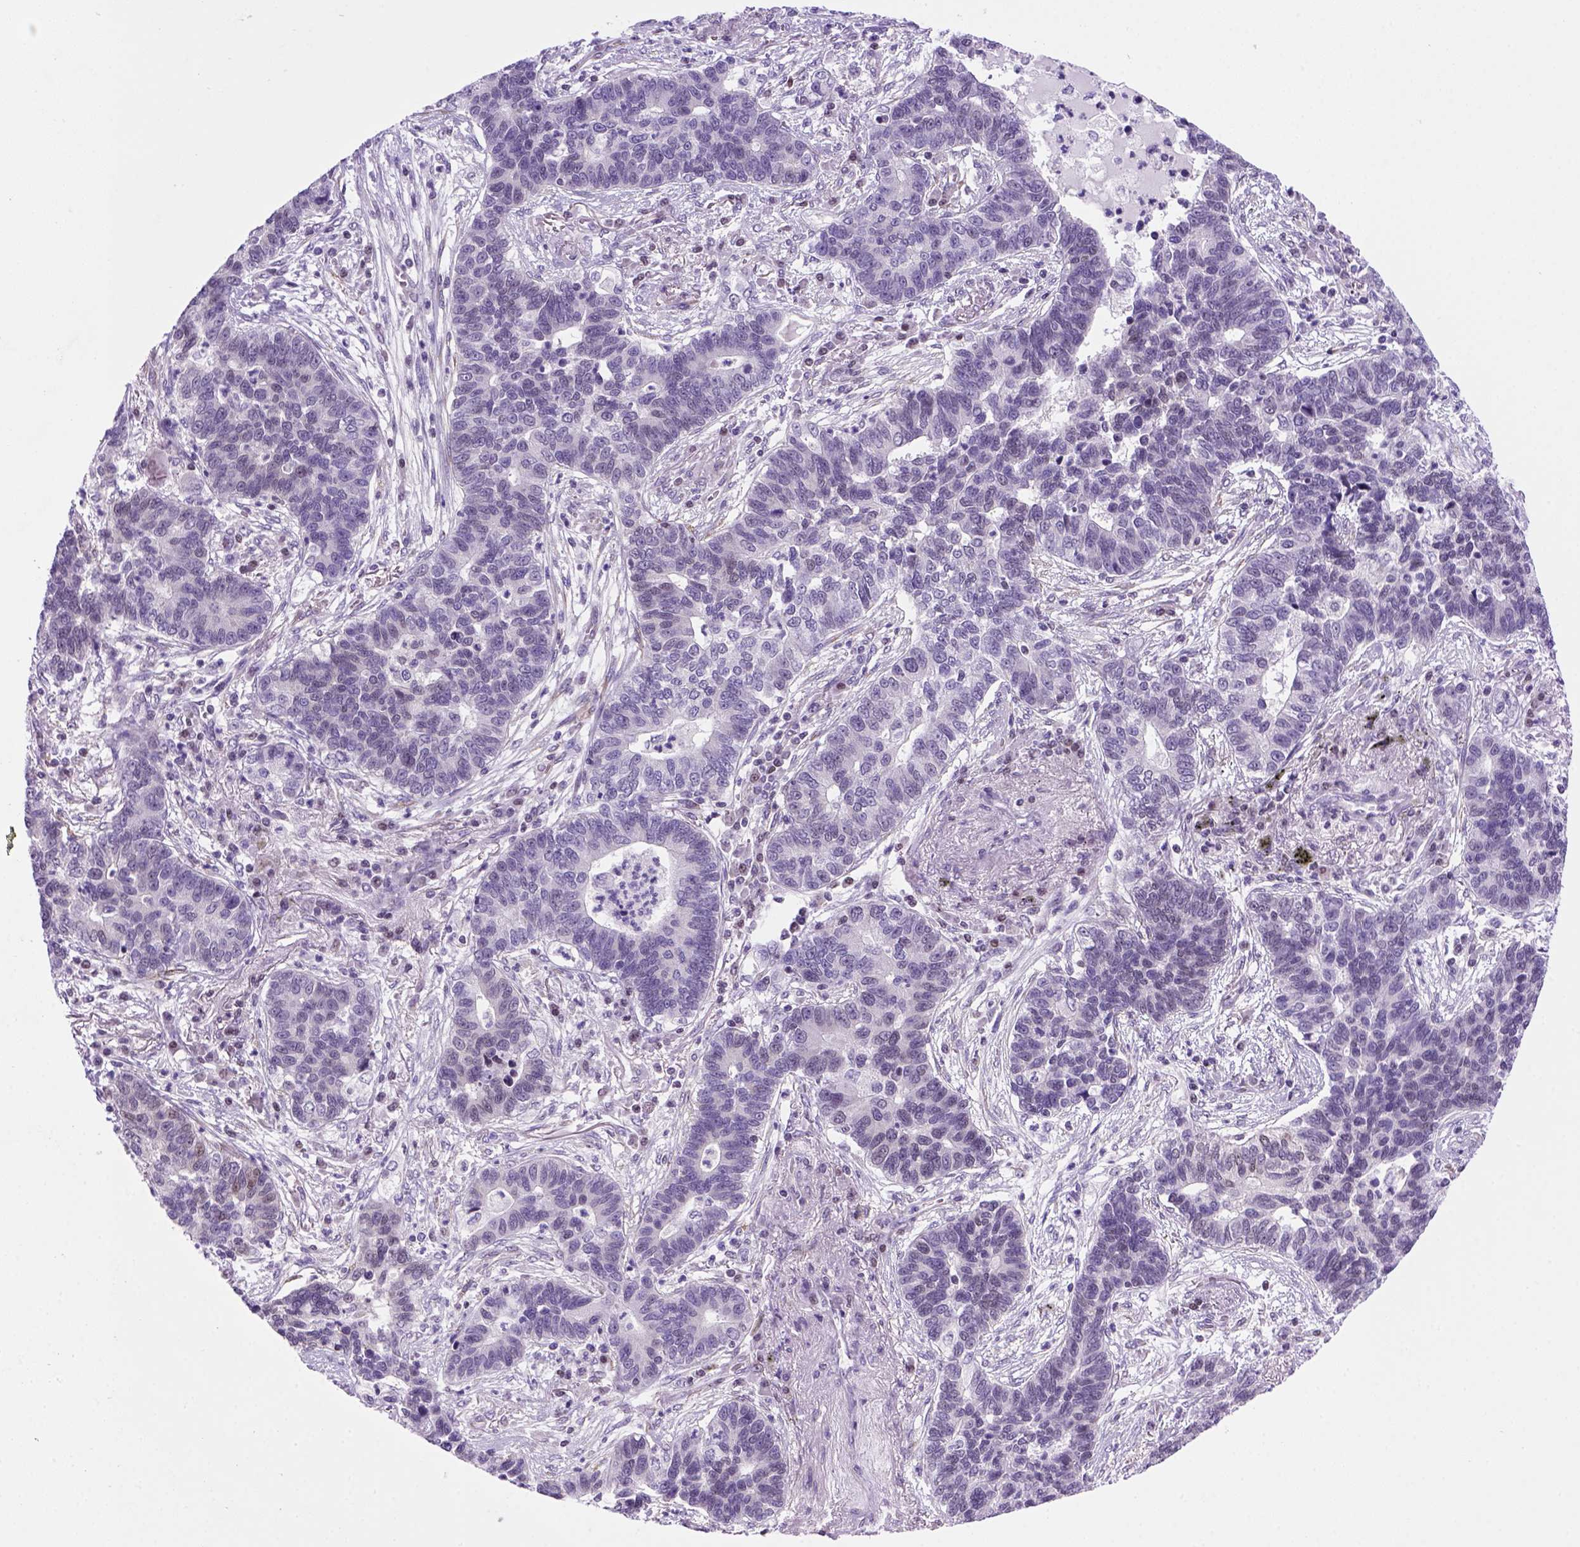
{"staining": {"intensity": "negative", "quantity": "none", "location": "none"}, "tissue": "lung cancer", "cell_type": "Tumor cells", "image_type": "cancer", "snomed": [{"axis": "morphology", "description": "Adenocarcinoma, NOS"}, {"axis": "topography", "description": "Lung"}], "caption": "High magnification brightfield microscopy of lung cancer (adenocarcinoma) stained with DAB (3,3'-diaminobenzidine) (brown) and counterstained with hematoxylin (blue): tumor cells show no significant positivity. (Stains: DAB immunohistochemistry with hematoxylin counter stain, Microscopy: brightfield microscopy at high magnification).", "gene": "MGMT", "patient": {"sex": "female", "age": 57}}